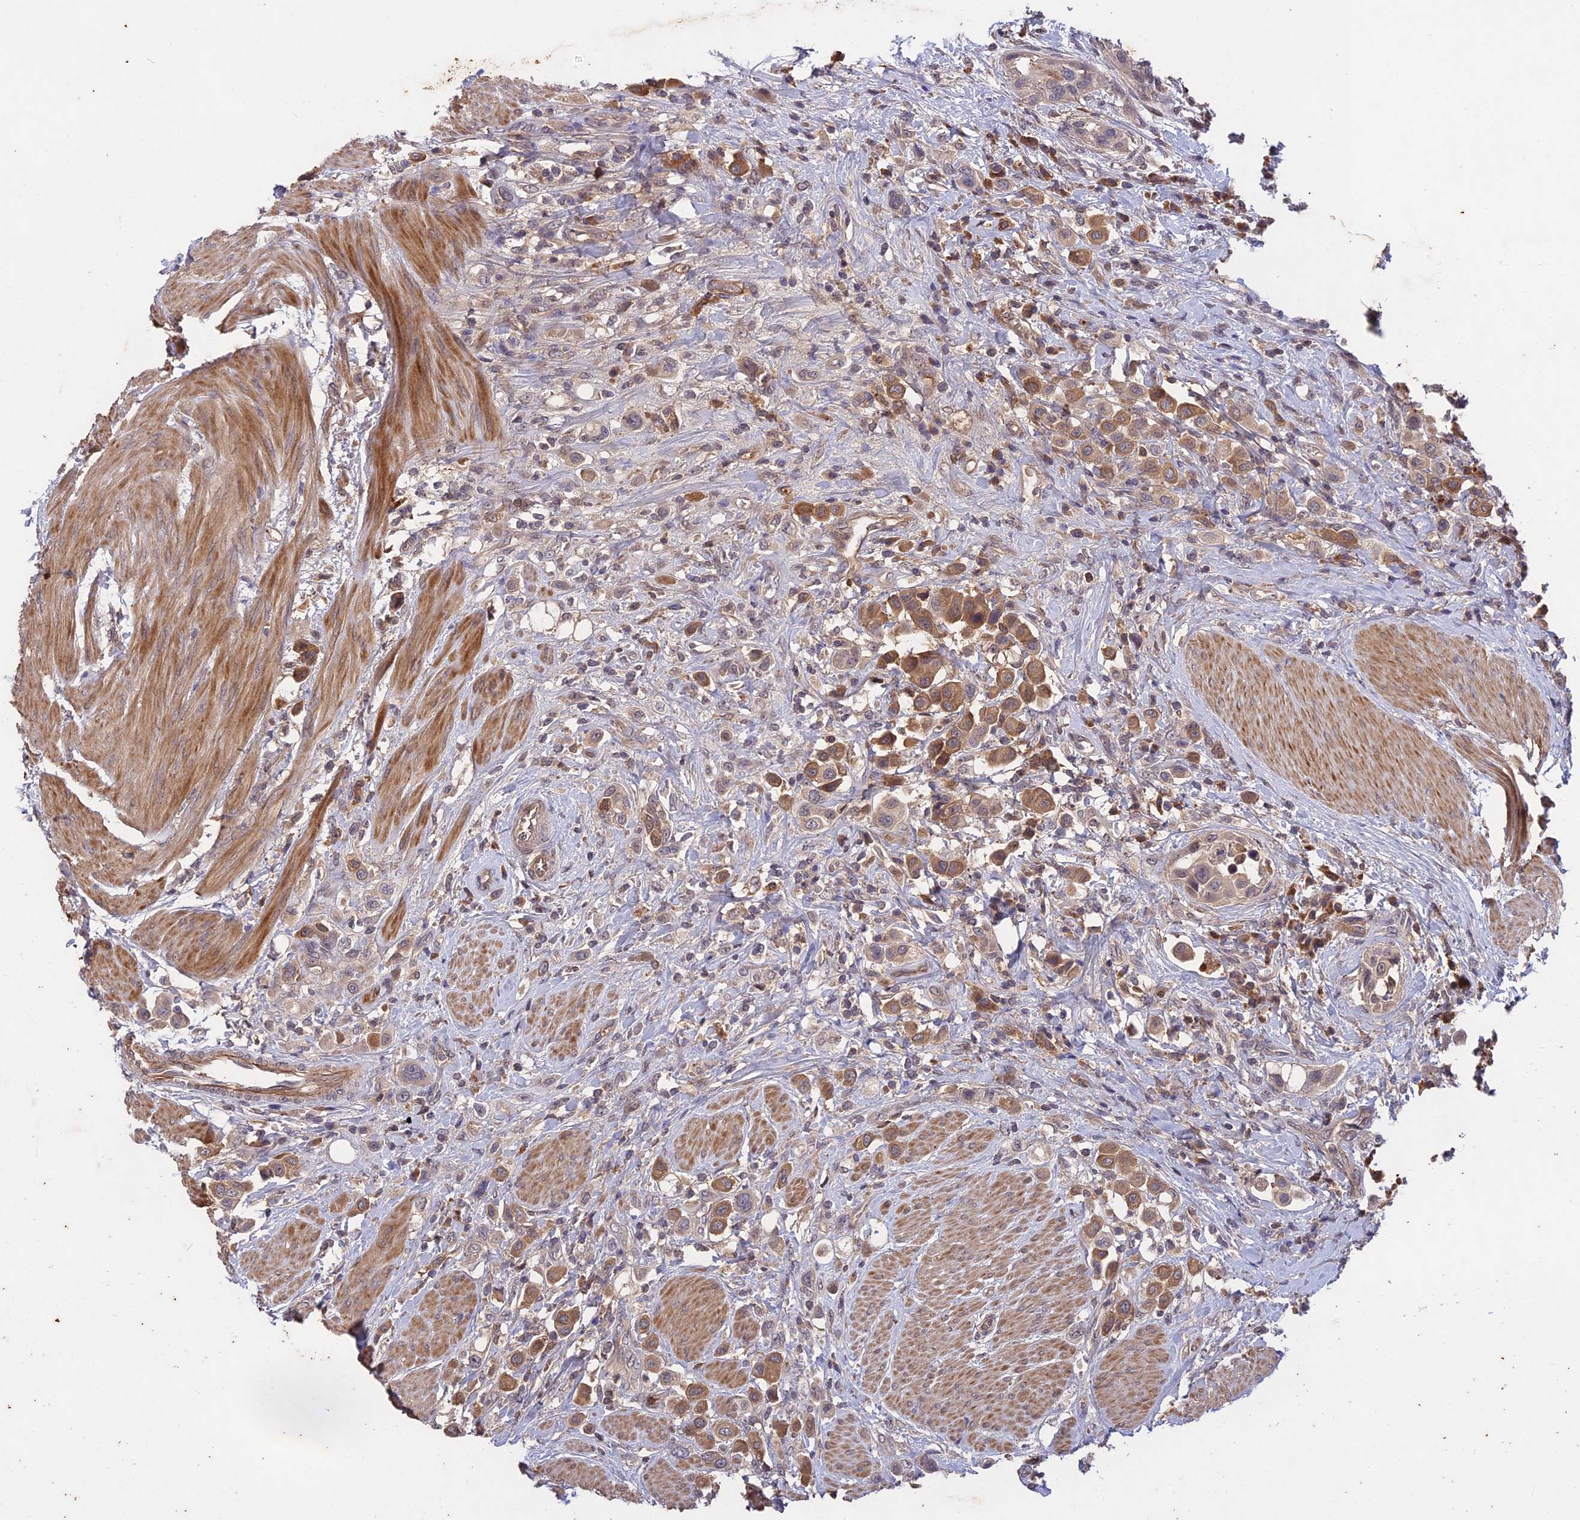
{"staining": {"intensity": "moderate", "quantity": ">75%", "location": "cytoplasmic/membranous"}, "tissue": "urothelial cancer", "cell_type": "Tumor cells", "image_type": "cancer", "snomed": [{"axis": "morphology", "description": "Urothelial carcinoma, High grade"}, {"axis": "topography", "description": "Urinary bladder"}], "caption": "Immunohistochemistry staining of urothelial cancer, which exhibits medium levels of moderate cytoplasmic/membranous staining in approximately >75% of tumor cells indicating moderate cytoplasmic/membranous protein expression. The staining was performed using DAB (3,3'-diaminobenzidine) (brown) for protein detection and nuclei were counterstained in hematoxylin (blue).", "gene": "ADO", "patient": {"sex": "male", "age": 50}}